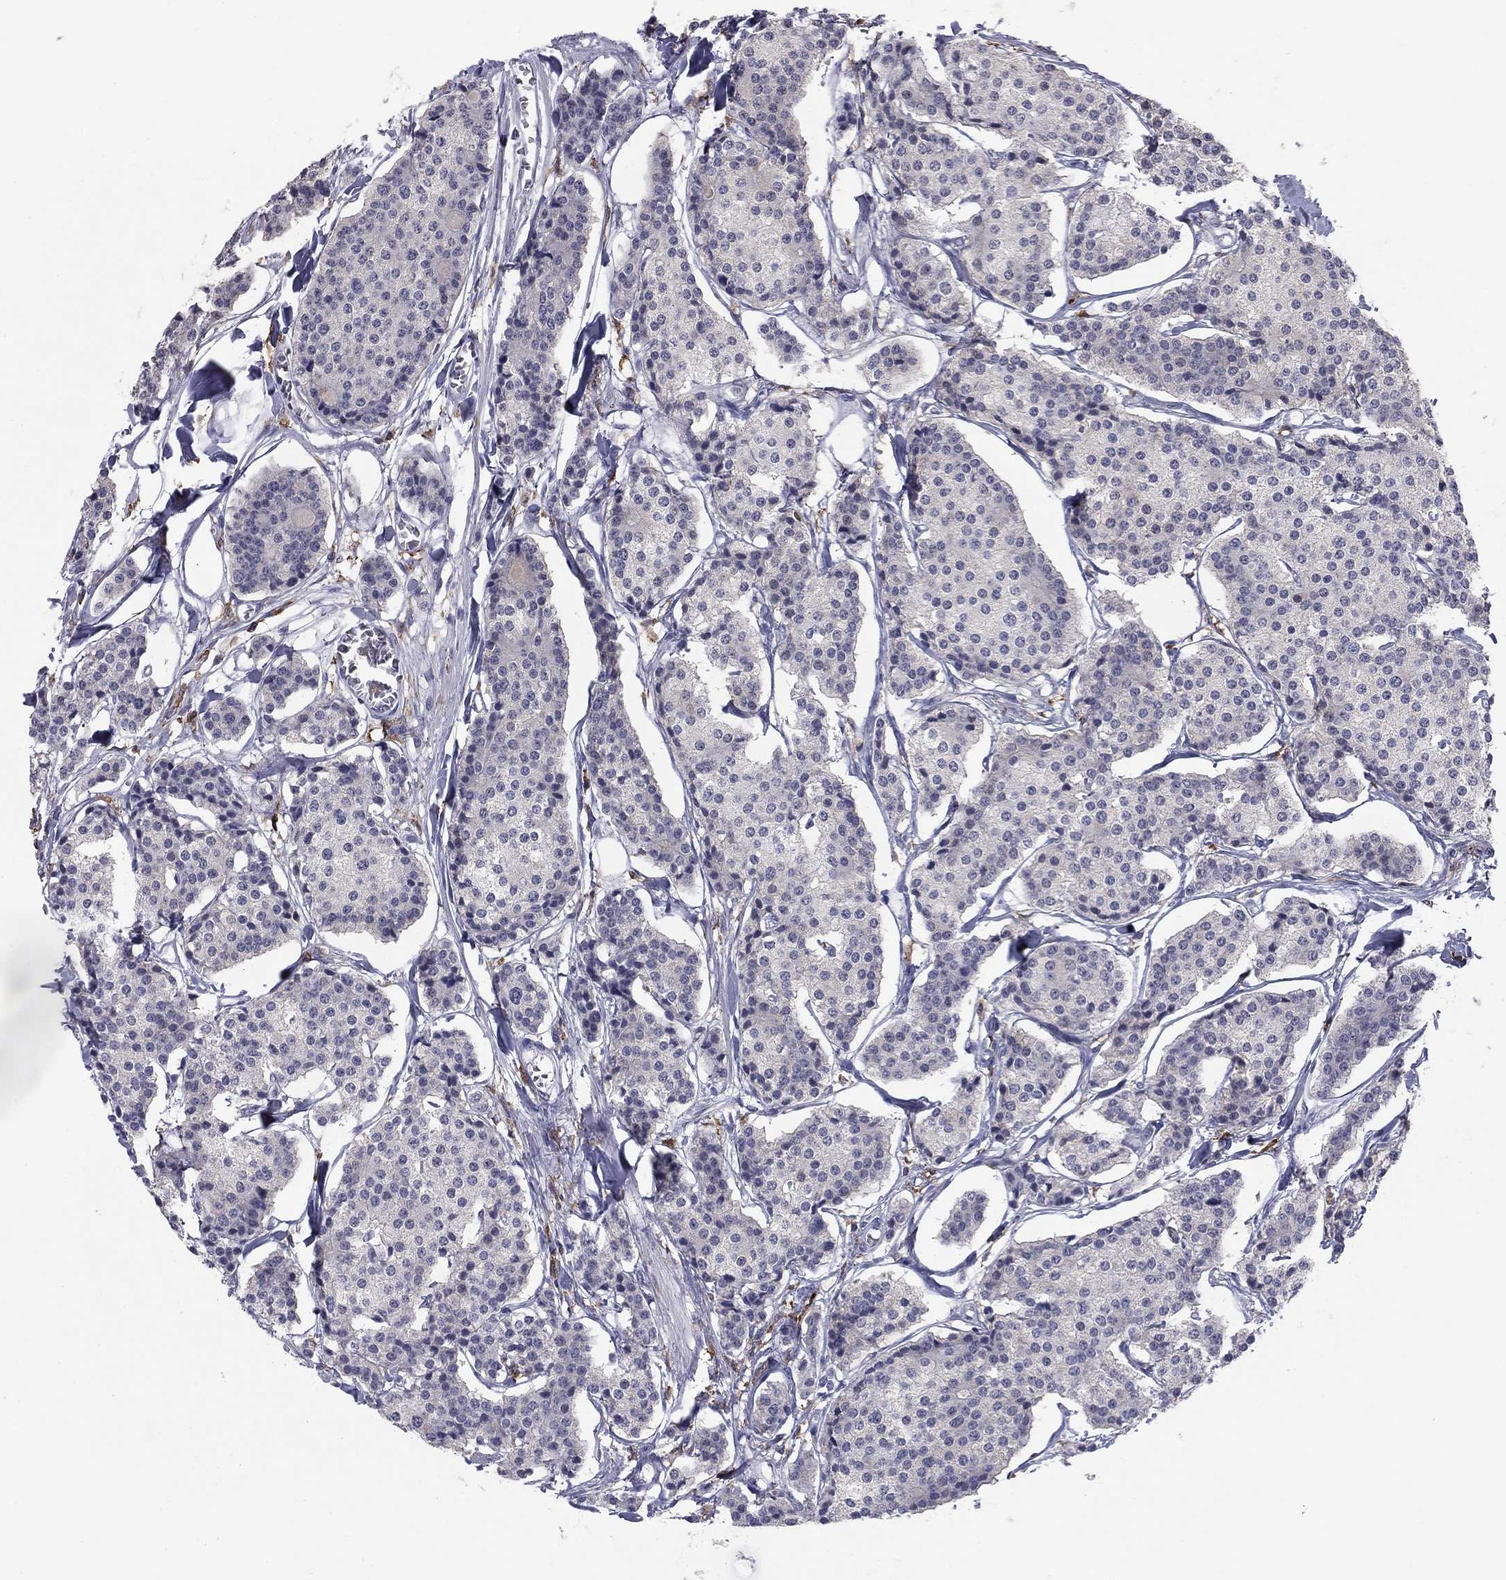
{"staining": {"intensity": "negative", "quantity": "none", "location": "none"}, "tissue": "carcinoid", "cell_type": "Tumor cells", "image_type": "cancer", "snomed": [{"axis": "morphology", "description": "Carcinoid, malignant, NOS"}, {"axis": "topography", "description": "Small intestine"}], "caption": "This is an immunohistochemistry (IHC) image of carcinoid (malignant). There is no expression in tumor cells.", "gene": "PLCB2", "patient": {"sex": "female", "age": 65}}